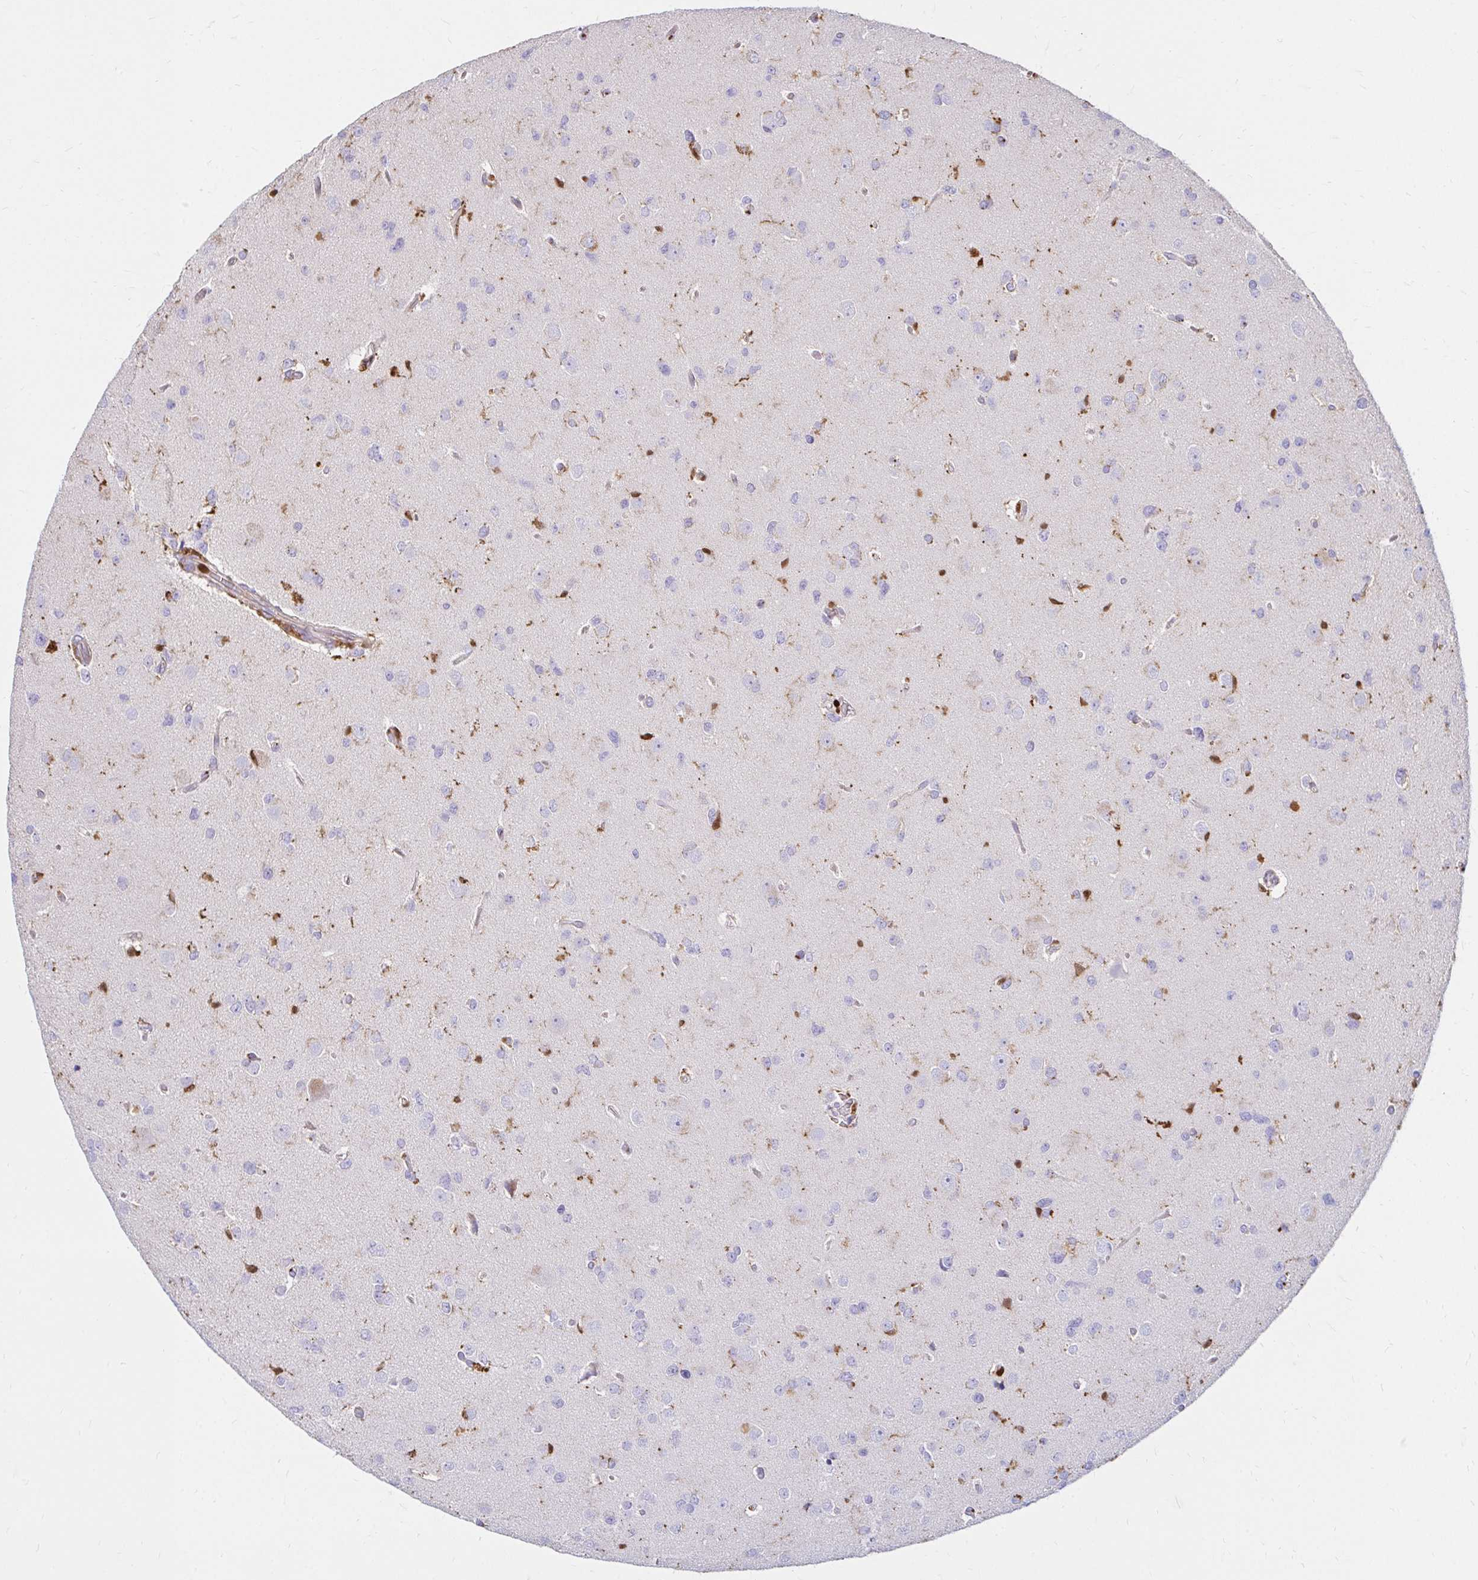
{"staining": {"intensity": "negative", "quantity": "none", "location": "none"}, "tissue": "glioma", "cell_type": "Tumor cells", "image_type": "cancer", "snomed": [{"axis": "morphology", "description": "Glioma, malignant, Low grade"}, {"axis": "topography", "description": "Brain"}], "caption": "This is an immunohistochemistry histopathology image of human malignant low-grade glioma. There is no staining in tumor cells.", "gene": "PYCARD", "patient": {"sex": "female", "age": 55}}